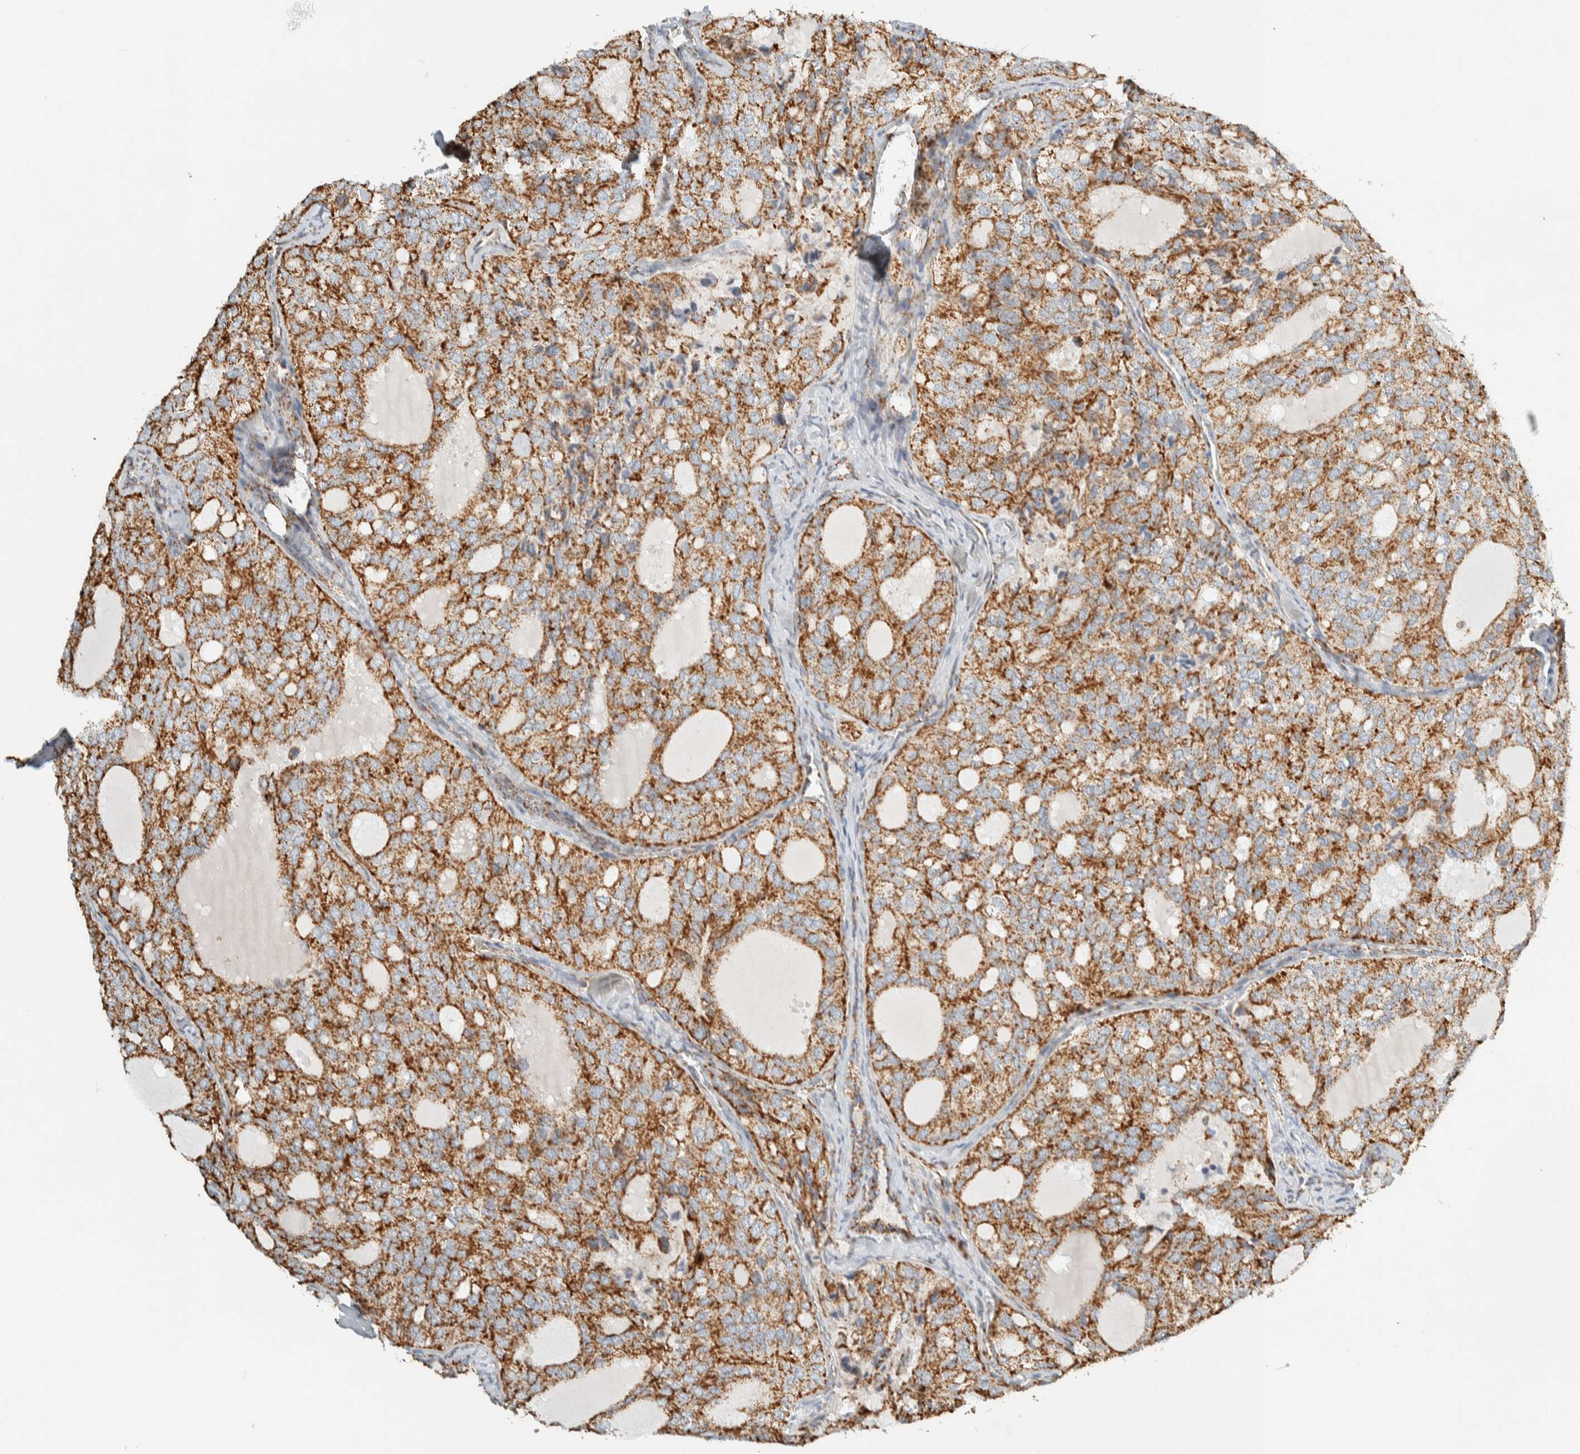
{"staining": {"intensity": "moderate", "quantity": ">75%", "location": "cytoplasmic/membranous"}, "tissue": "thyroid cancer", "cell_type": "Tumor cells", "image_type": "cancer", "snomed": [{"axis": "morphology", "description": "Follicular adenoma carcinoma, NOS"}, {"axis": "topography", "description": "Thyroid gland"}], "caption": "Immunohistochemistry (DAB) staining of human thyroid cancer (follicular adenoma carcinoma) displays moderate cytoplasmic/membranous protein positivity in about >75% of tumor cells.", "gene": "ZNF454", "patient": {"sex": "male", "age": 75}}